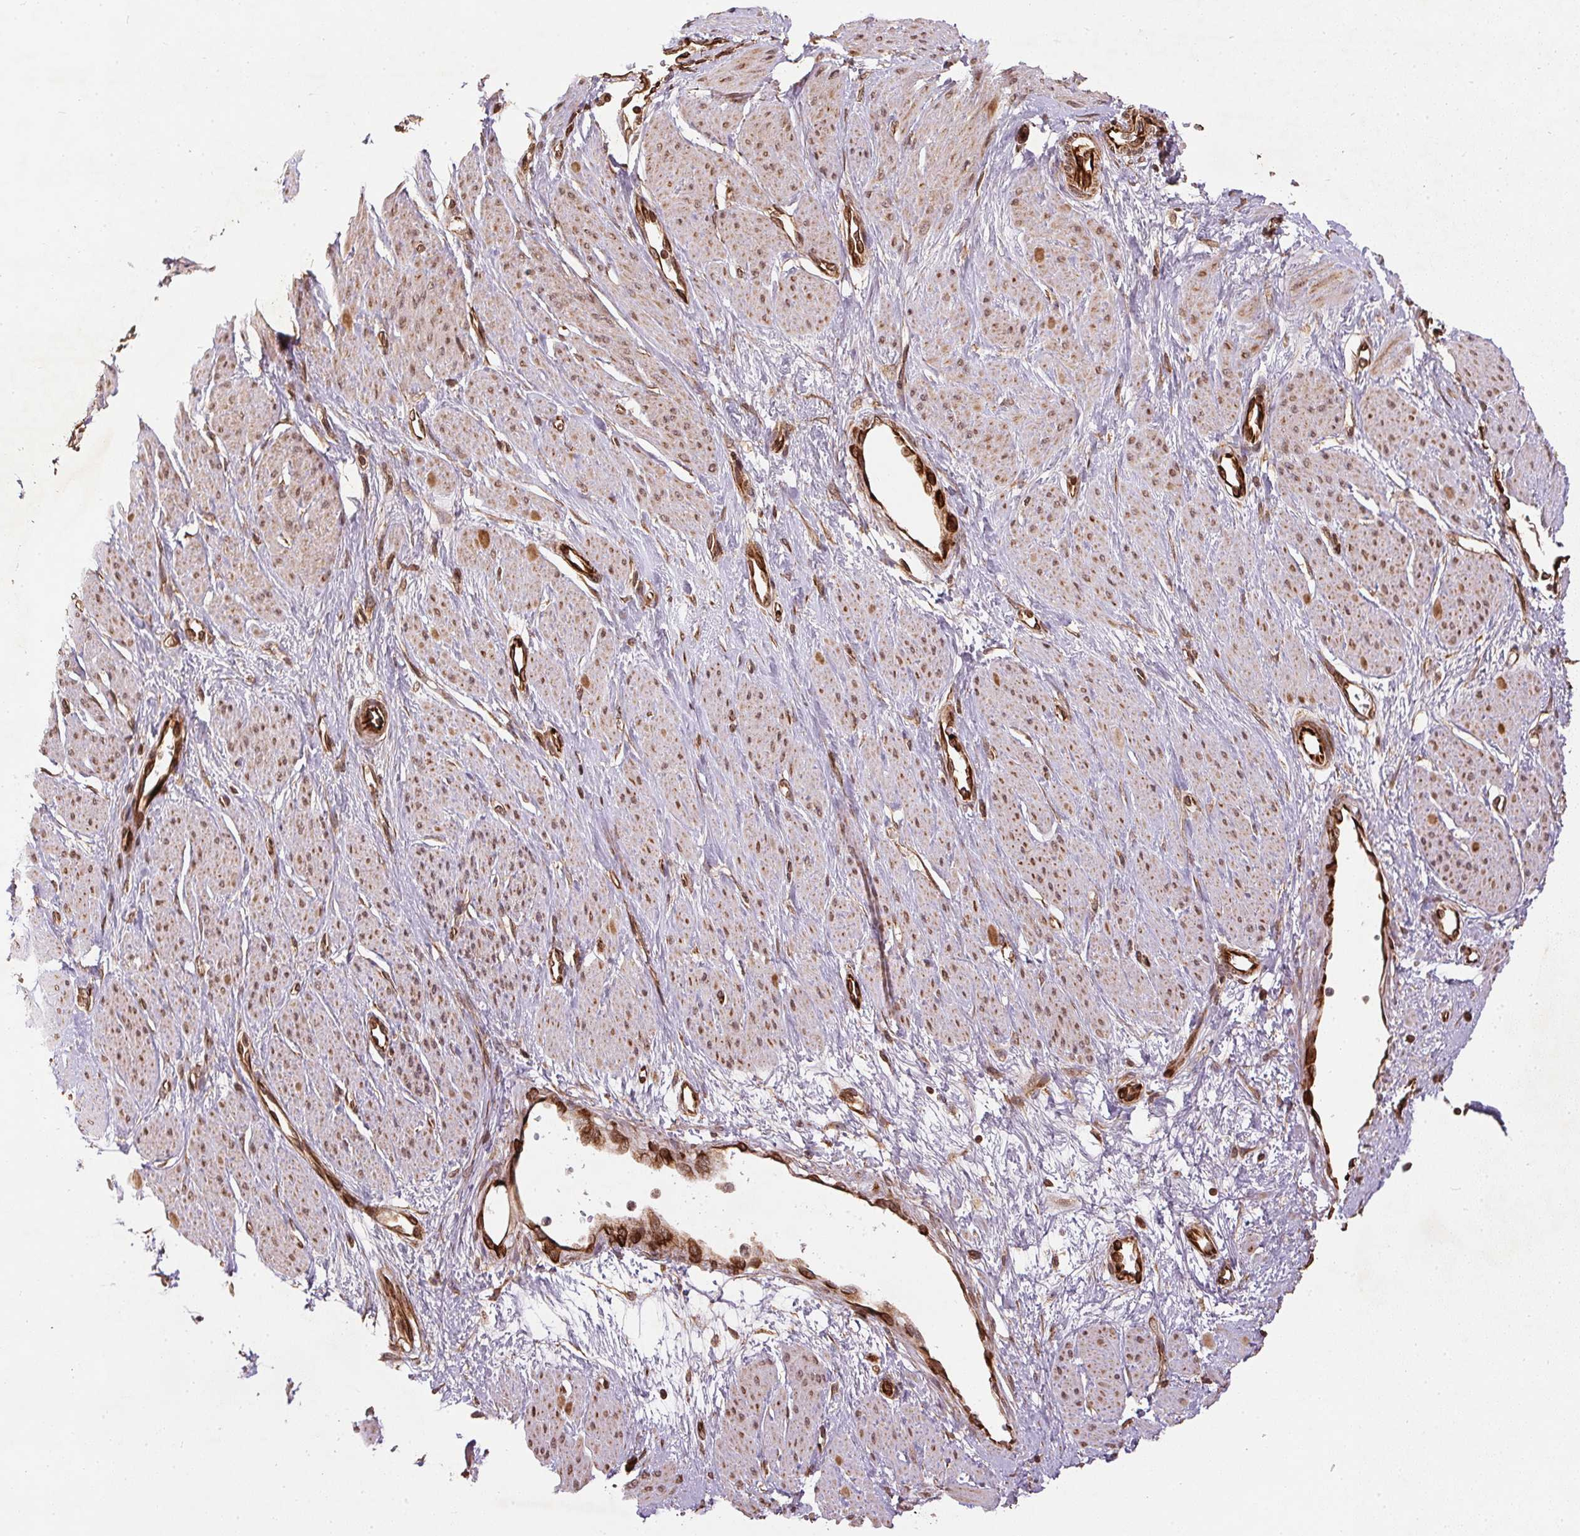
{"staining": {"intensity": "weak", "quantity": ">75%", "location": "cytoplasmic/membranous"}, "tissue": "smooth muscle", "cell_type": "Smooth muscle cells", "image_type": "normal", "snomed": [{"axis": "morphology", "description": "Normal tissue, NOS"}, {"axis": "topography", "description": "Smooth muscle"}, {"axis": "topography", "description": "Uterus"}], "caption": "This is a histology image of immunohistochemistry (IHC) staining of normal smooth muscle, which shows weak staining in the cytoplasmic/membranous of smooth muscle cells.", "gene": "SPRED2", "patient": {"sex": "female", "age": 39}}